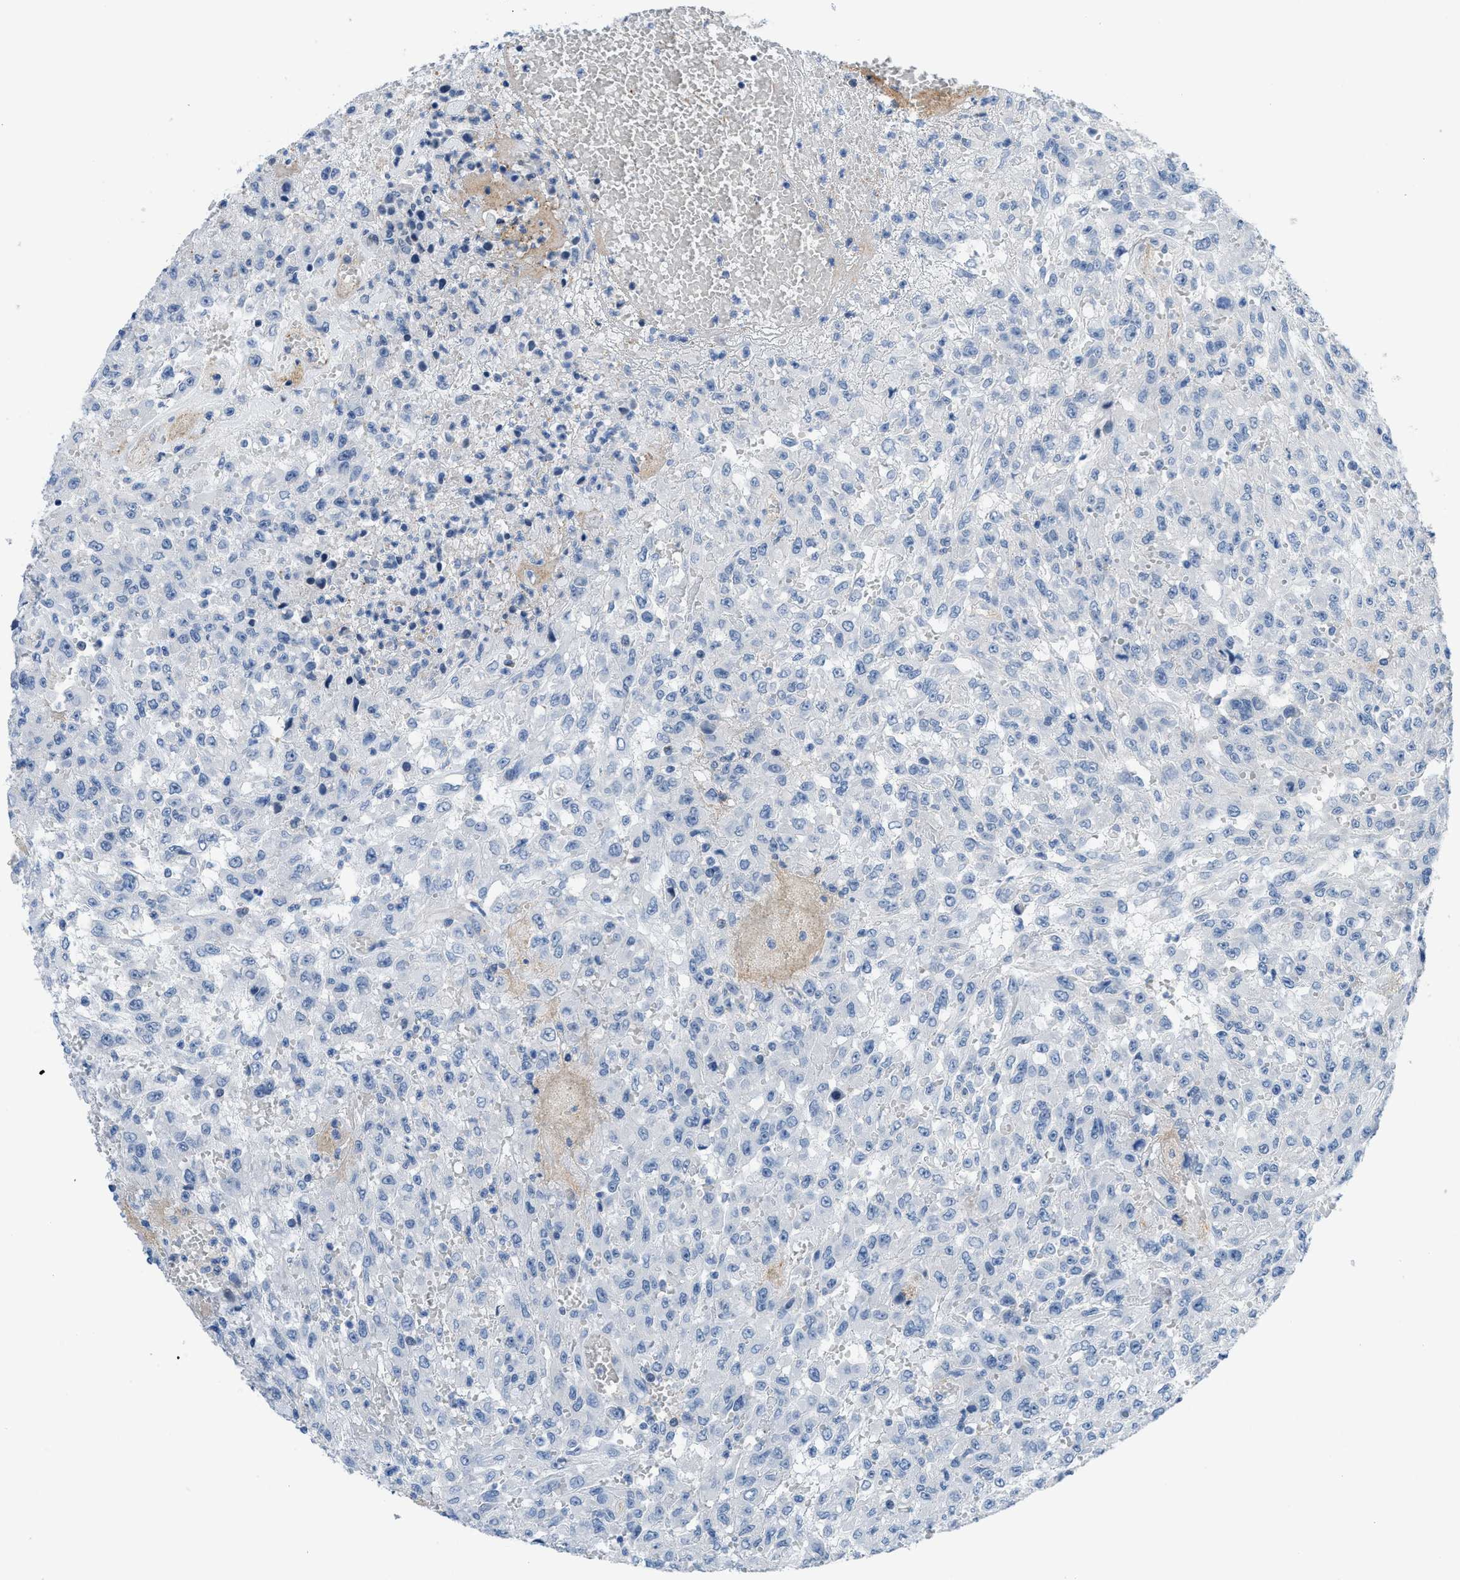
{"staining": {"intensity": "negative", "quantity": "none", "location": "none"}, "tissue": "urothelial cancer", "cell_type": "Tumor cells", "image_type": "cancer", "snomed": [{"axis": "morphology", "description": "Urothelial carcinoma, High grade"}, {"axis": "topography", "description": "Urinary bladder"}], "caption": "A histopathology image of urothelial cancer stained for a protein shows no brown staining in tumor cells.", "gene": "FDCSP", "patient": {"sex": "male", "age": 46}}